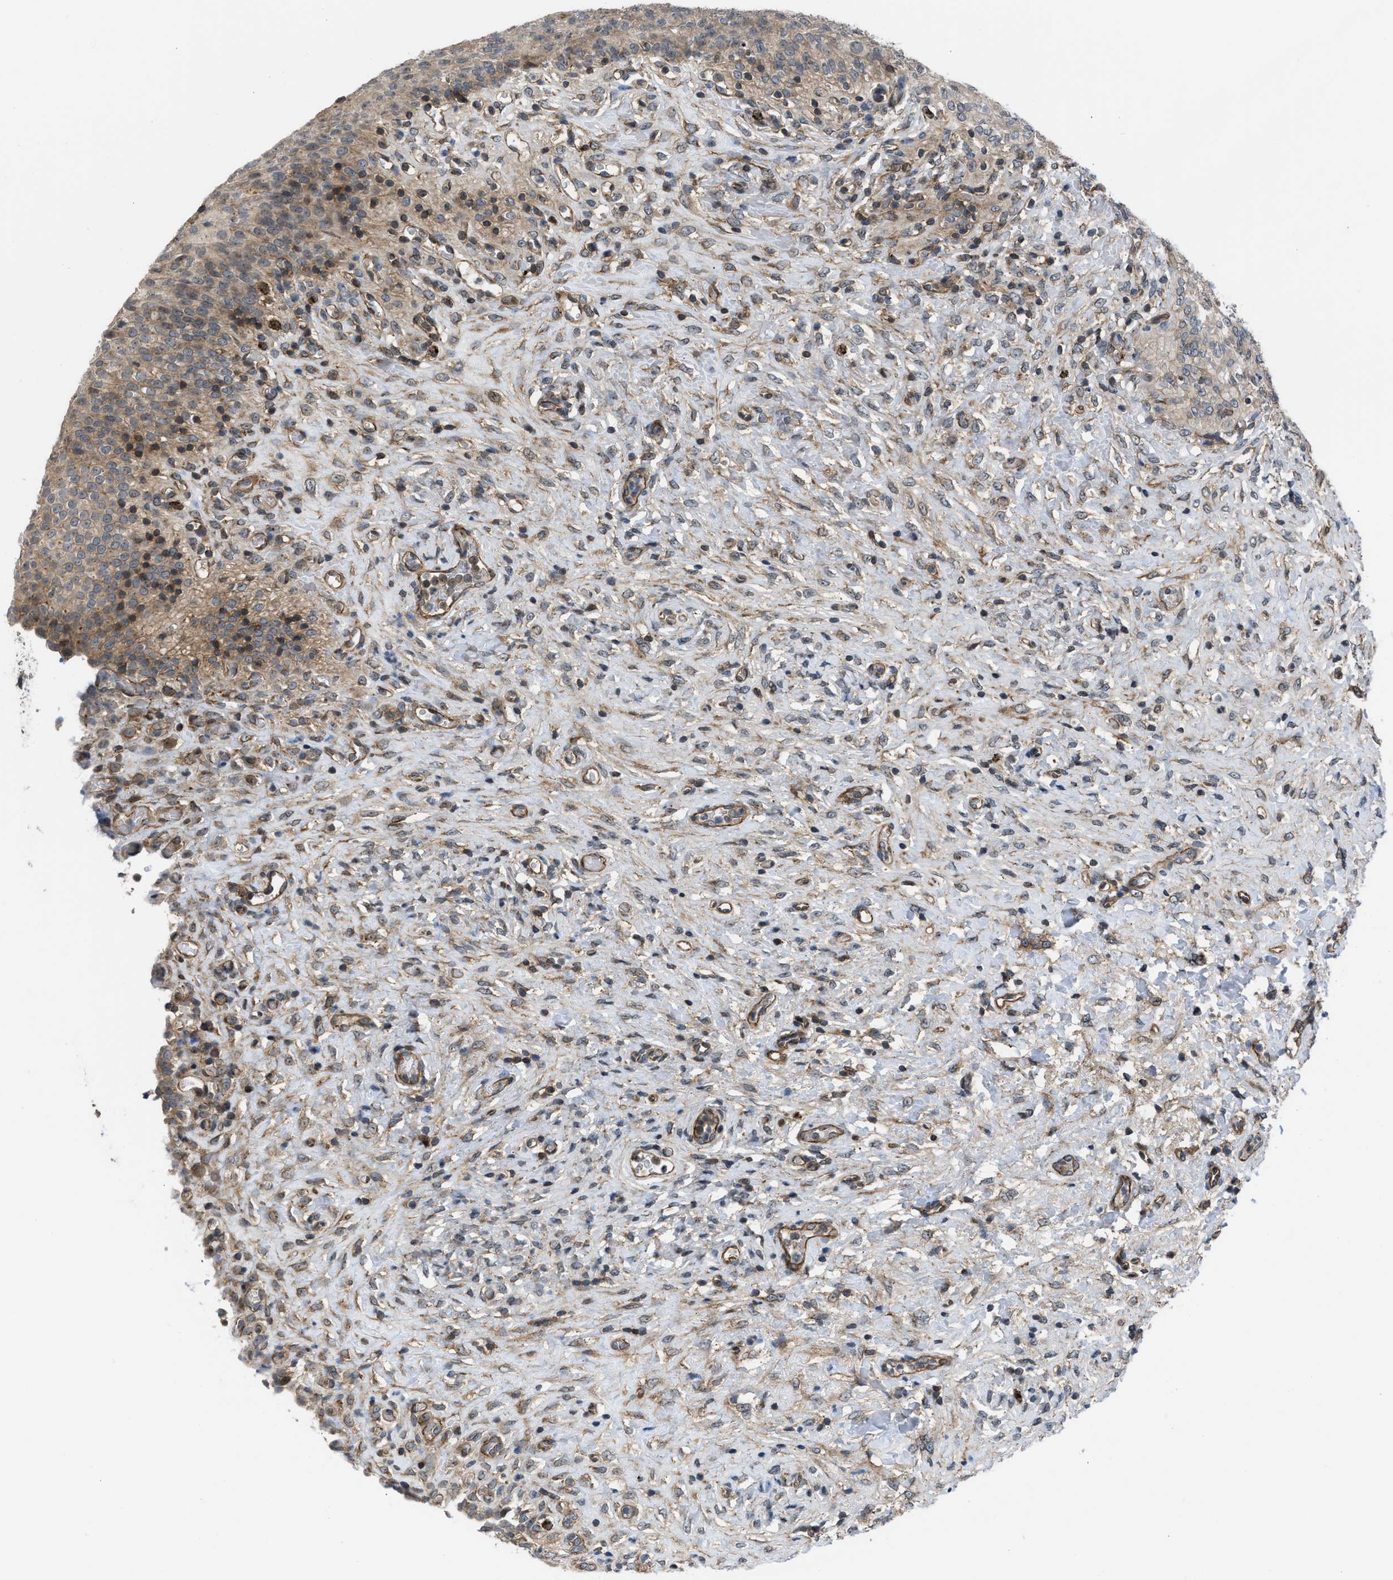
{"staining": {"intensity": "moderate", "quantity": ">75%", "location": "cytoplasmic/membranous,nuclear"}, "tissue": "urinary bladder", "cell_type": "Urothelial cells", "image_type": "normal", "snomed": [{"axis": "morphology", "description": "Urothelial carcinoma, High grade"}, {"axis": "topography", "description": "Urinary bladder"}], "caption": "Normal urinary bladder exhibits moderate cytoplasmic/membranous,nuclear staining in approximately >75% of urothelial cells Nuclei are stained in blue..", "gene": "GPATCH2L", "patient": {"sex": "male", "age": 46}}